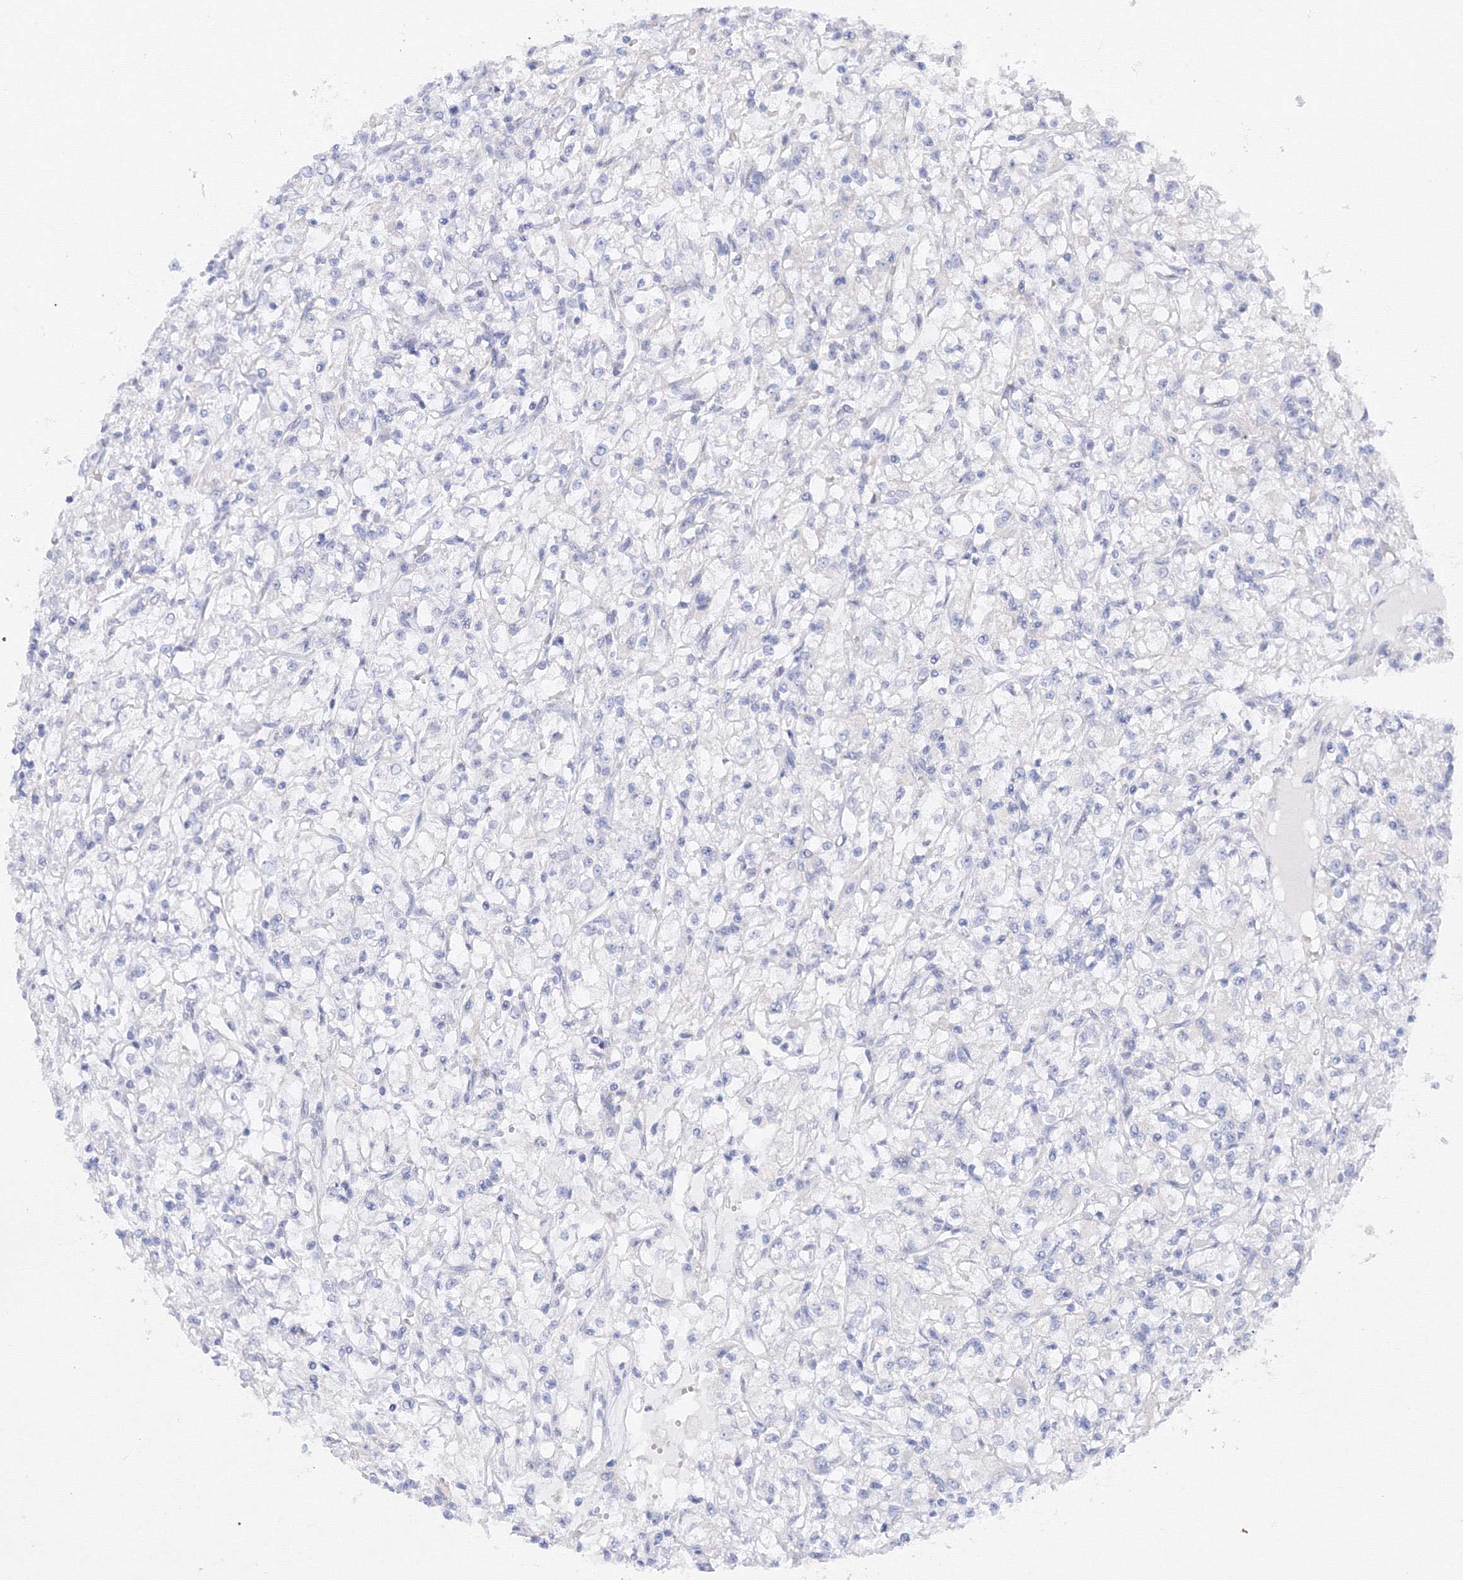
{"staining": {"intensity": "negative", "quantity": "none", "location": "none"}, "tissue": "renal cancer", "cell_type": "Tumor cells", "image_type": "cancer", "snomed": [{"axis": "morphology", "description": "Adenocarcinoma, NOS"}, {"axis": "topography", "description": "Kidney"}], "caption": "Renal cancer (adenocarcinoma) was stained to show a protein in brown. There is no significant expression in tumor cells.", "gene": "TAMM41", "patient": {"sex": "female", "age": 59}}